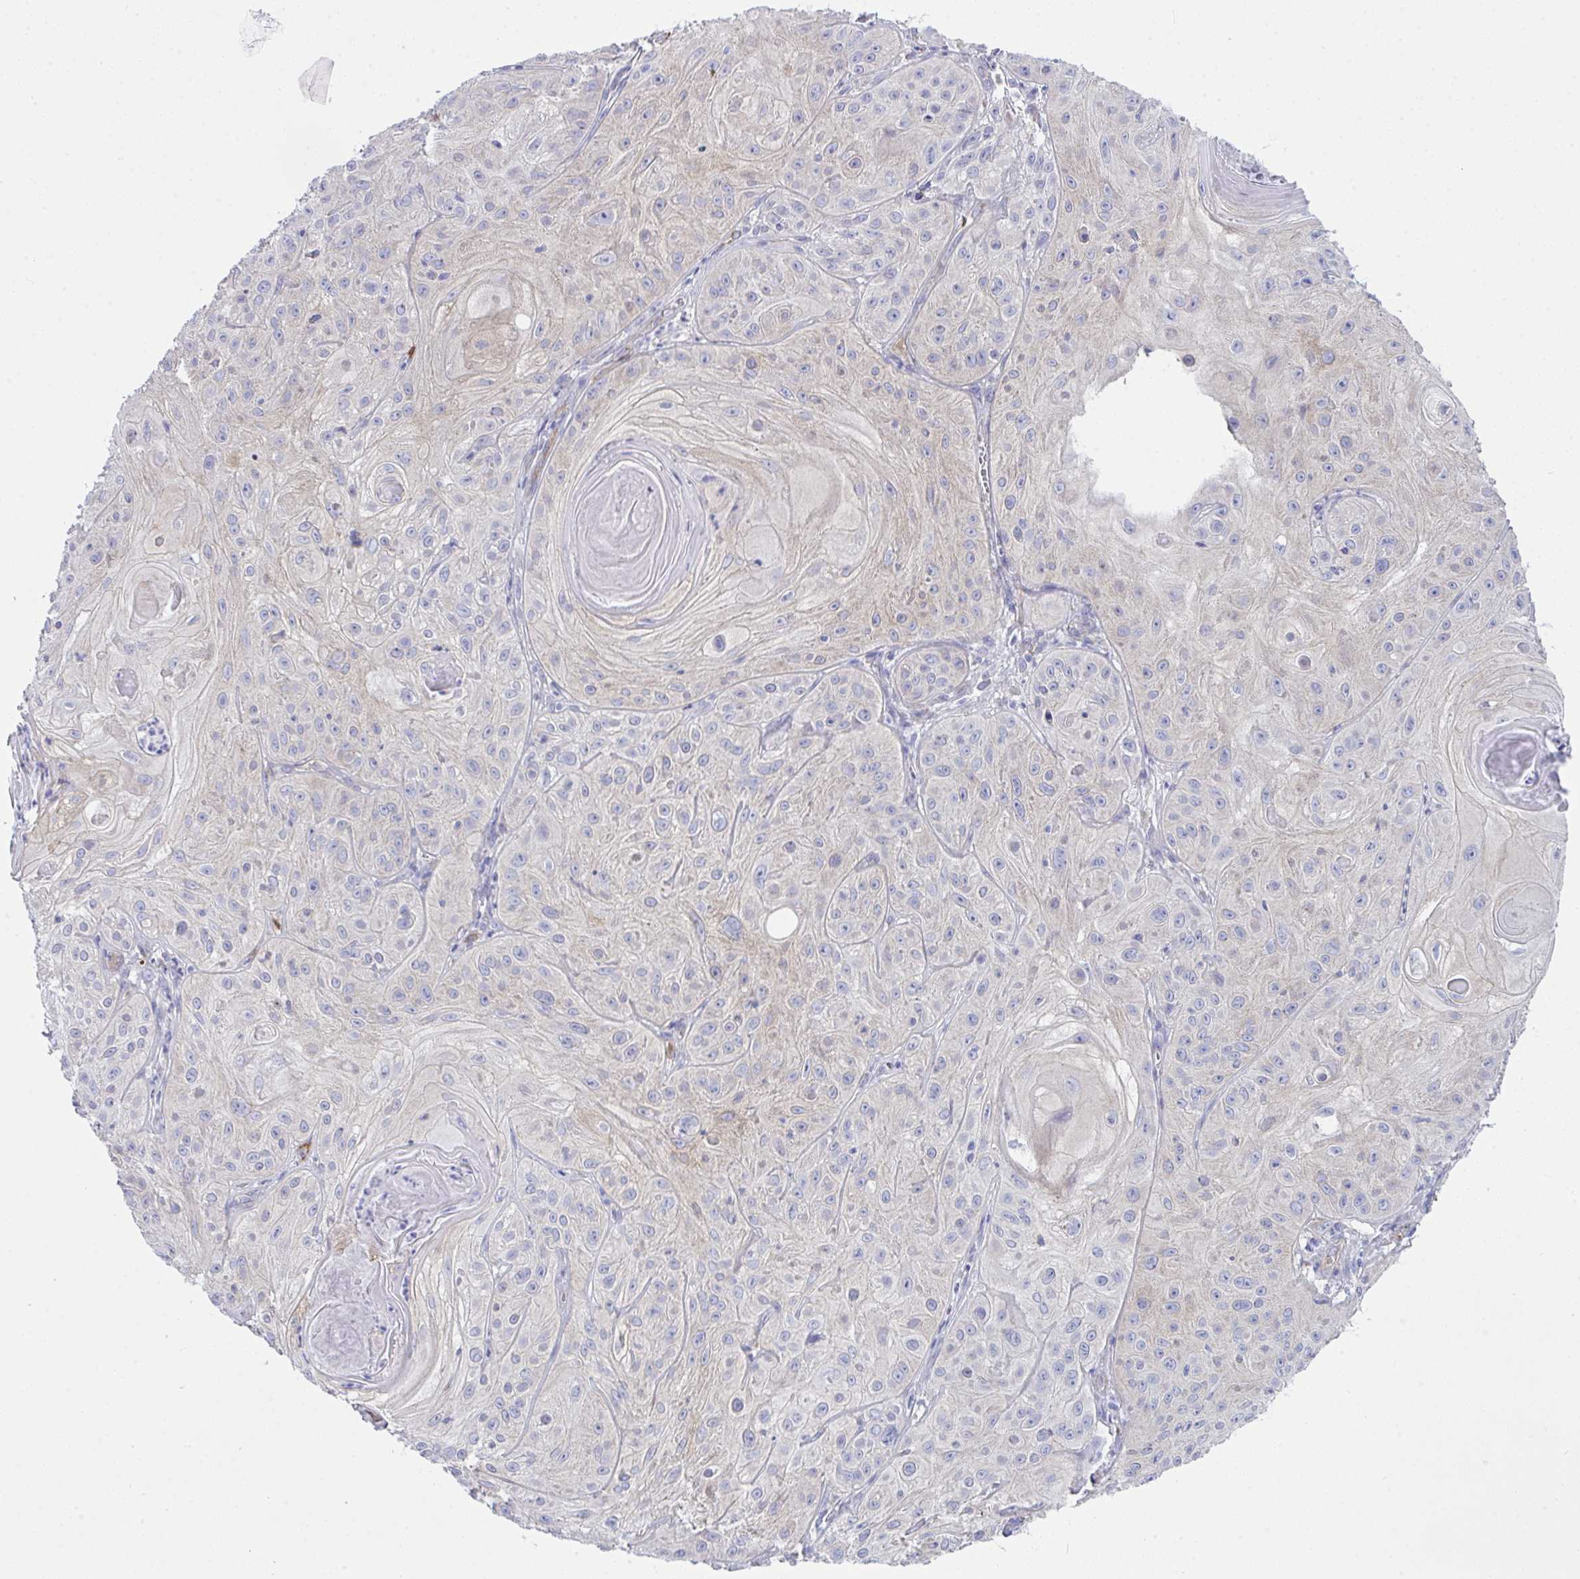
{"staining": {"intensity": "negative", "quantity": "none", "location": "none"}, "tissue": "skin cancer", "cell_type": "Tumor cells", "image_type": "cancer", "snomed": [{"axis": "morphology", "description": "Squamous cell carcinoma, NOS"}, {"axis": "topography", "description": "Skin"}], "caption": "The IHC image has no significant expression in tumor cells of skin cancer tissue.", "gene": "GAB1", "patient": {"sex": "male", "age": 85}}